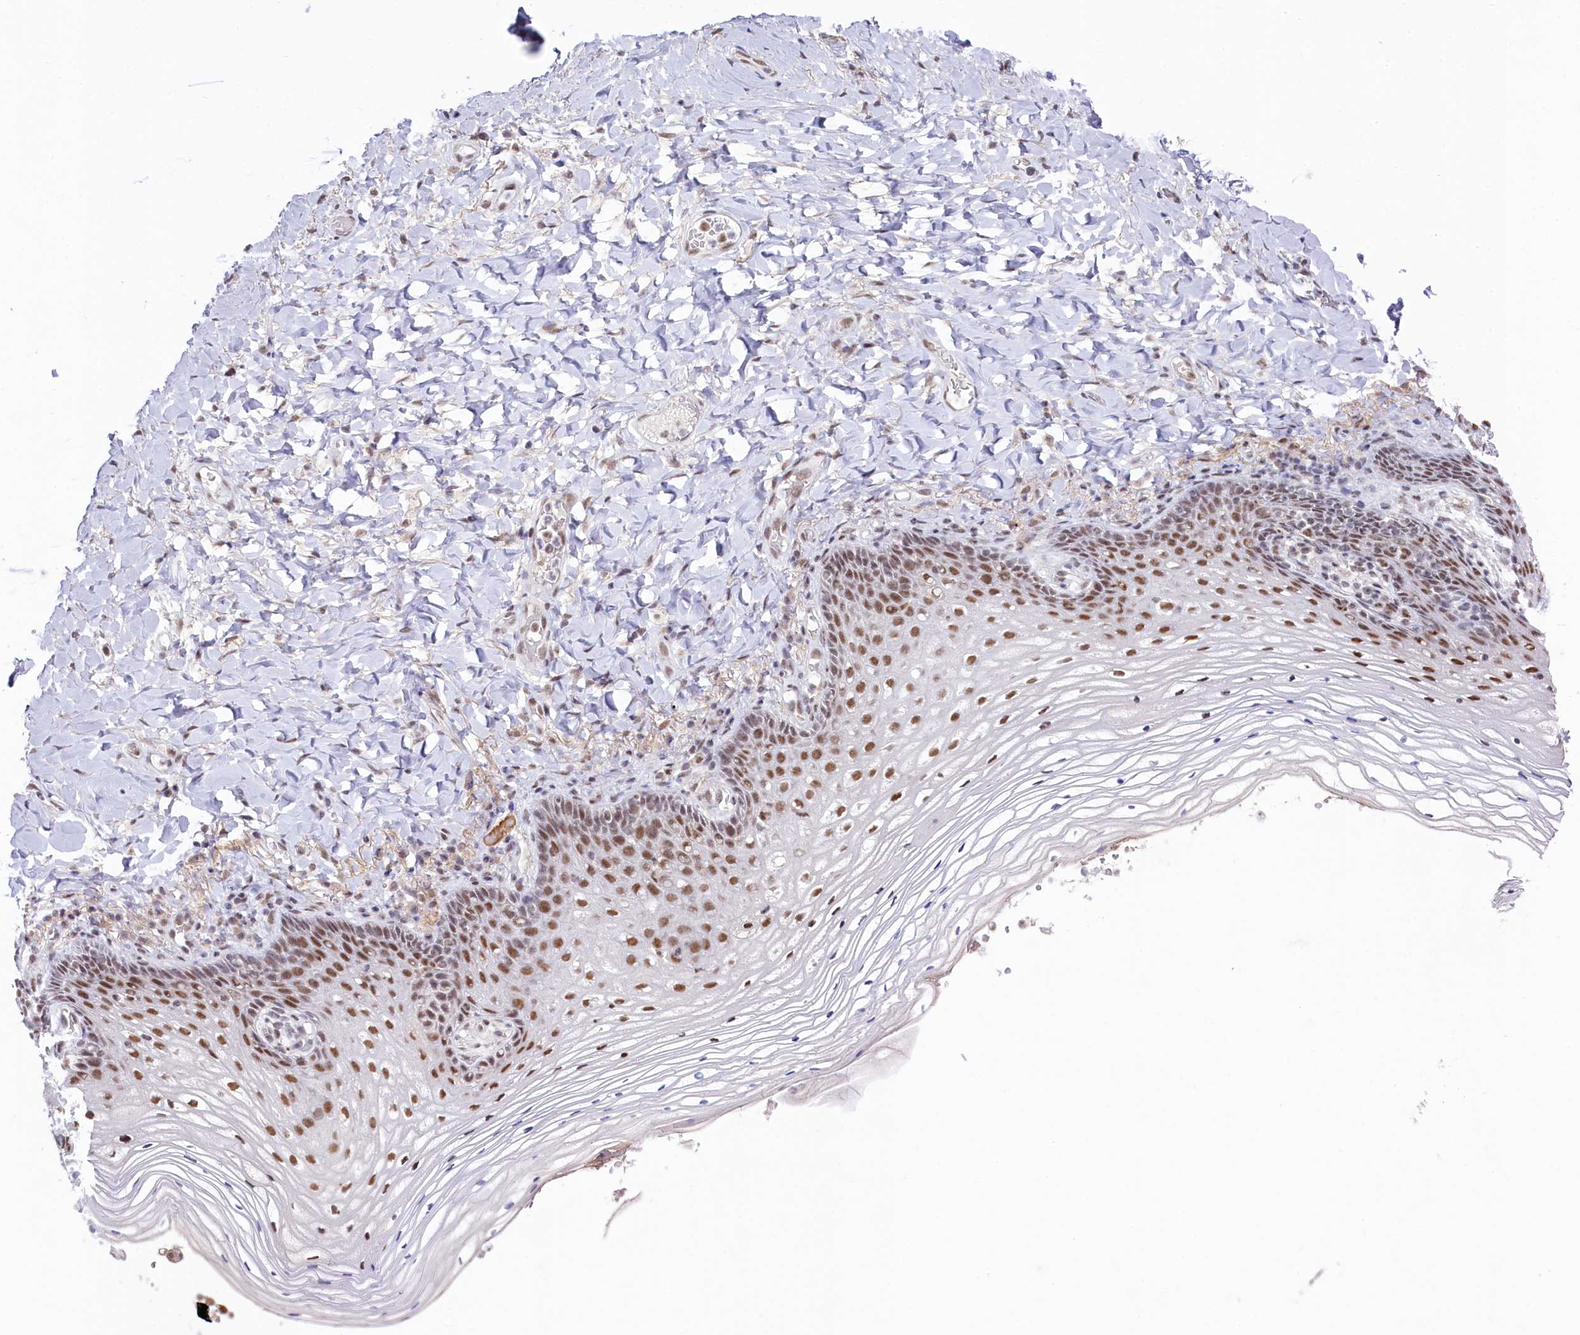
{"staining": {"intensity": "moderate", "quantity": "25%-75%", "location": "nuclear"}, "tissue": "vagina", "cell_type": "Squamous epithelial cells", "image_type": "normal", "snomed": [{"axis": "morphology", "description": "Normal tissue, NOS"}, {"axis": "topography", "description": "Vagina"}], "caption": "High-power microscopy captured an IHC micrograph of unremarkable vagina, revealing moderate nuclear positivity in approximately 25%-75% of squamous epithelial cells.", "gene": "PPHLN1", "patient": {"sex": "female", "age": 60}}